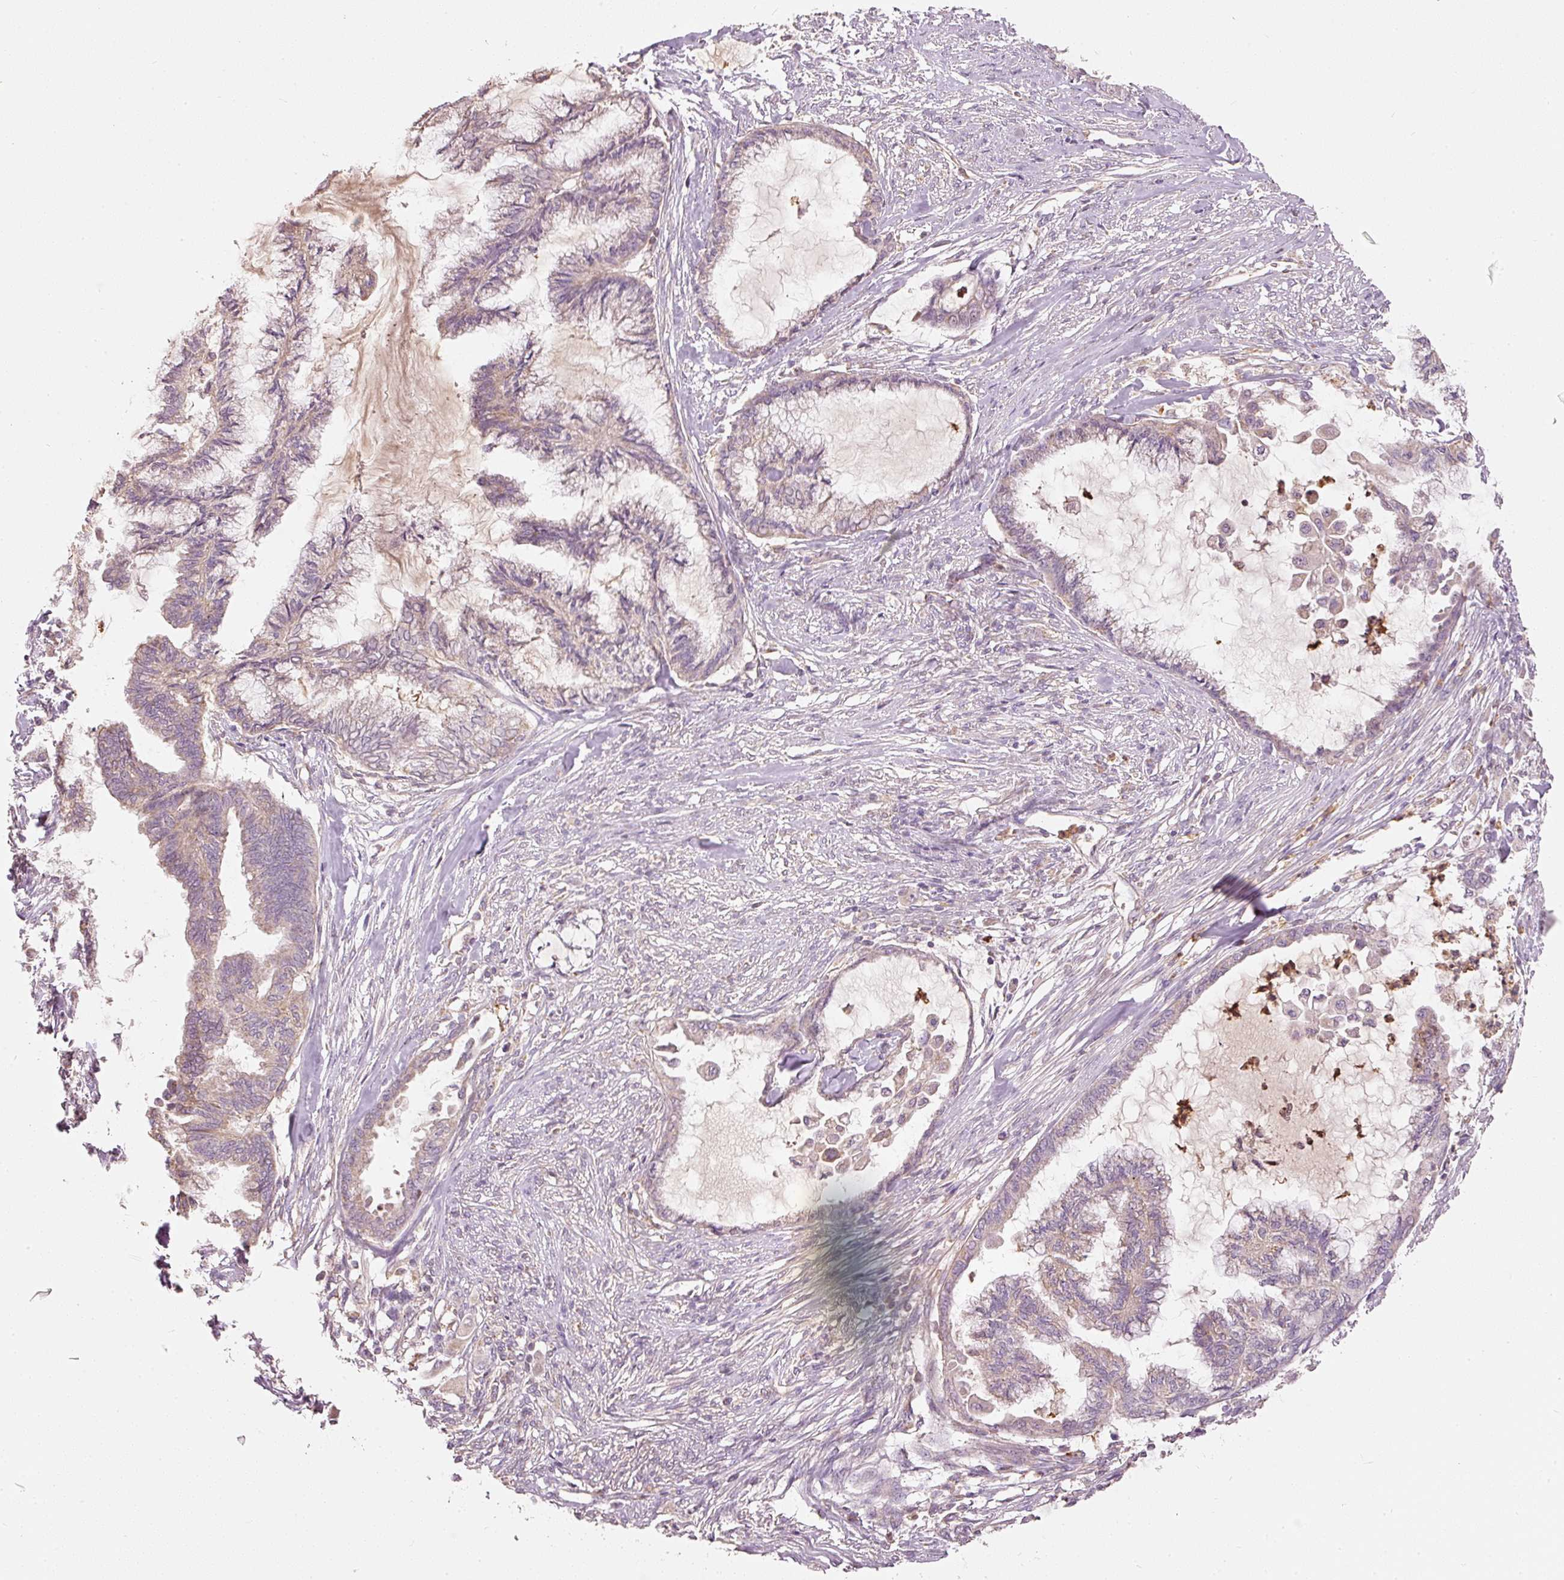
{"staining": {"intensity": "weak", "quantity": "25%-75%", "location": "cytoplasmic/membranous"}, "tissue": "endometrial cancer", "cell_type": "Tumor cells", "image_type": "cancer", "snomed": [{"axis": "morphology", "description": "Adenocarcinoma, NOS"}, {"axis": "topography", "description": "Endometrium"}], "caption": "Tumor cells show low levels of weak cytoplasmic/membranous expression in approximately 25%-75% of cells in human endometrial cancer (adenocarcinoma). The staining was performed using DAB (3,3'-diaminobenzidine) to visualize the protein expression in brown, while the nuclei were stained in blue with hematoxylin (Magnification: 20x).", "gene": "PSENEN", "patient": {"sex": "female", "age": 86}}